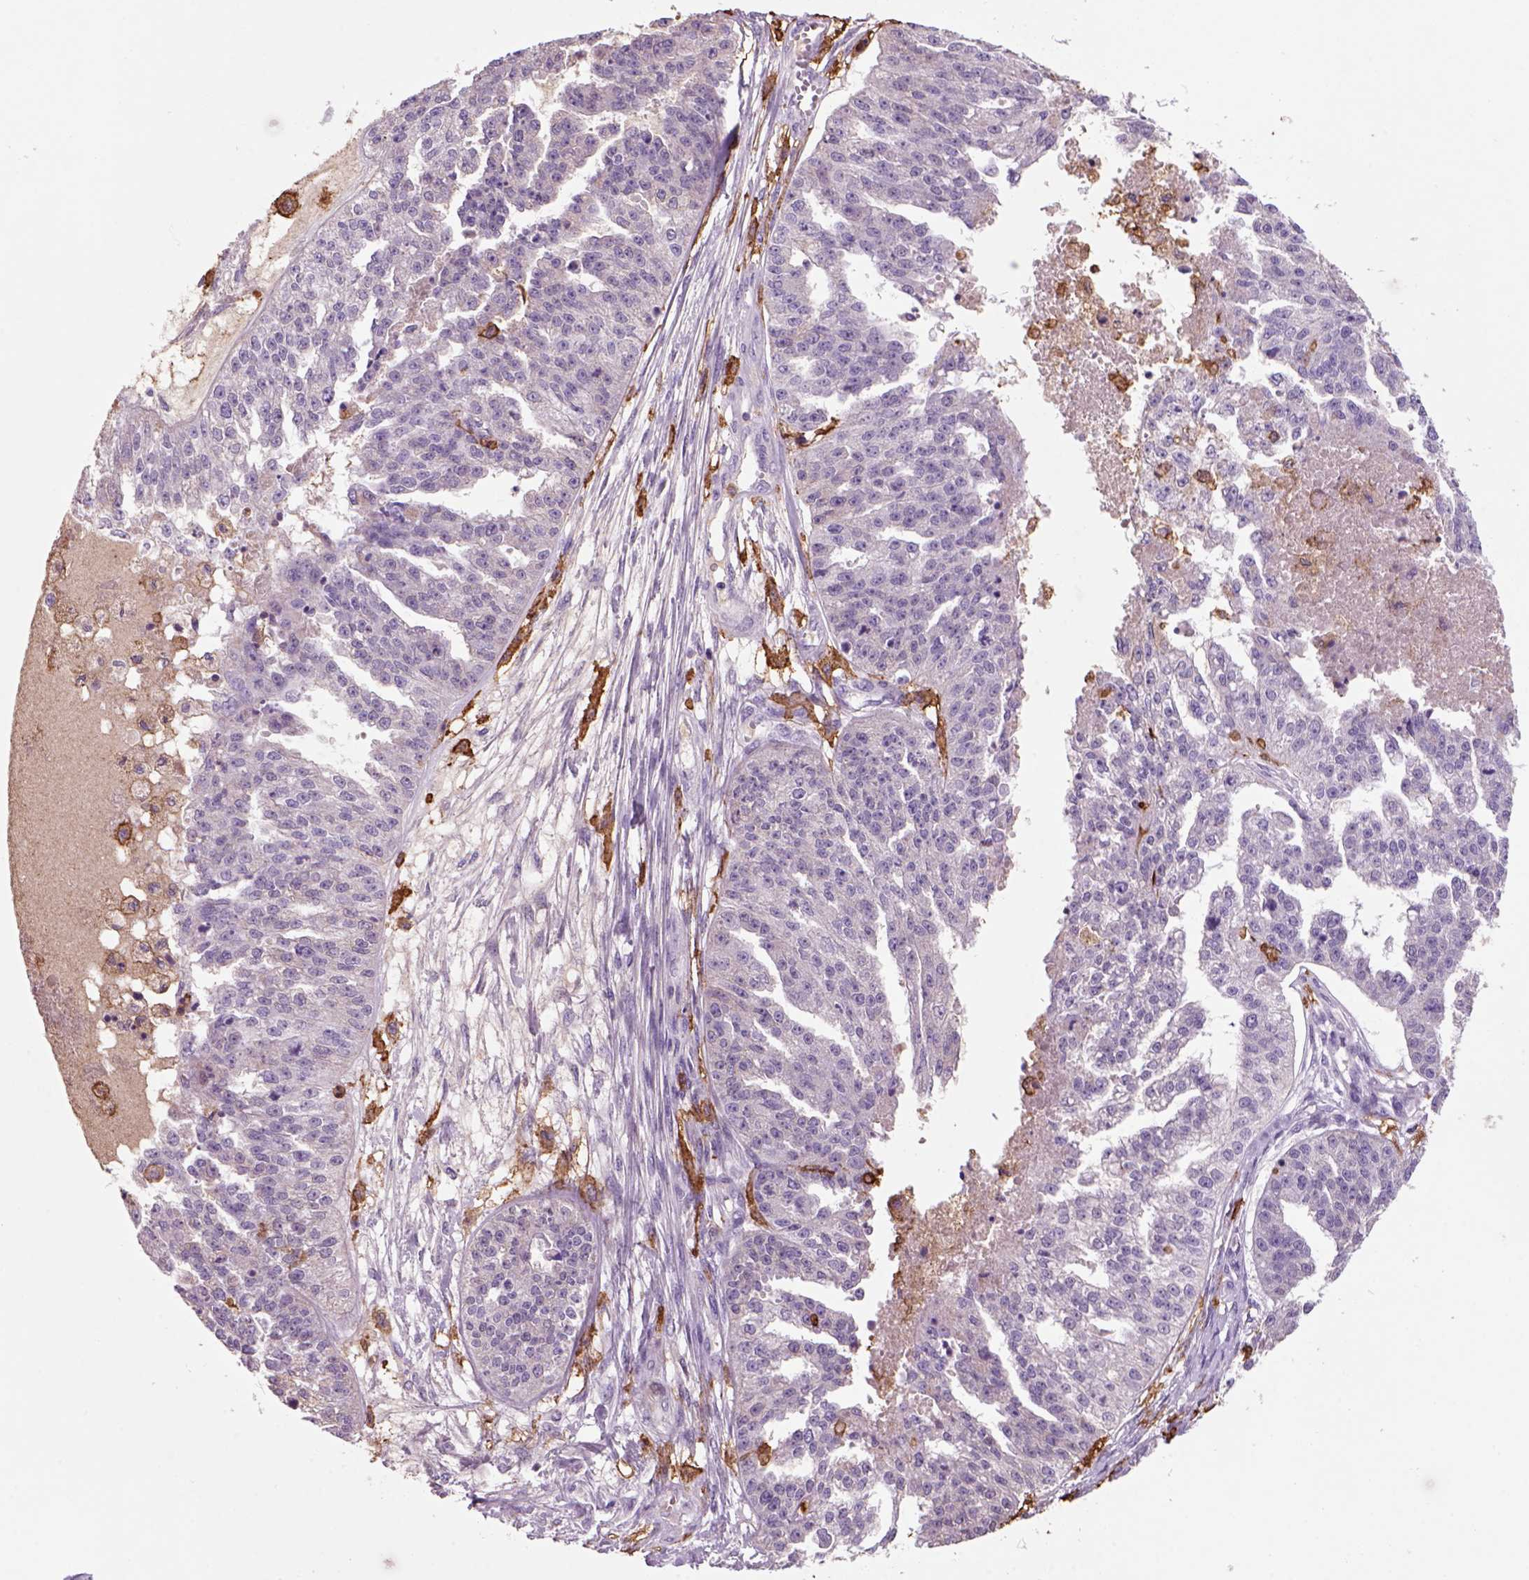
{"staining": {"intensity": "negative", "quantity": "none", "location": "none"}, "tissue": "ovarian cancer", "cell_type": "Tumor cells", "image_type": "cancer", "snomed": [{"axis": "morphology", "description": "Cystadenocarcinoma, serous, NOS"}, {"axis": "topography", "description": "Ovary"}], "caption": "The immunohistochemistry (IHC) photomicrograph has no significant positivity in tumor cells of ovarian serous cystadenocarcinoma tissue.", "gene": "CD14", "patient": {"sex": "female", "age": 58}}